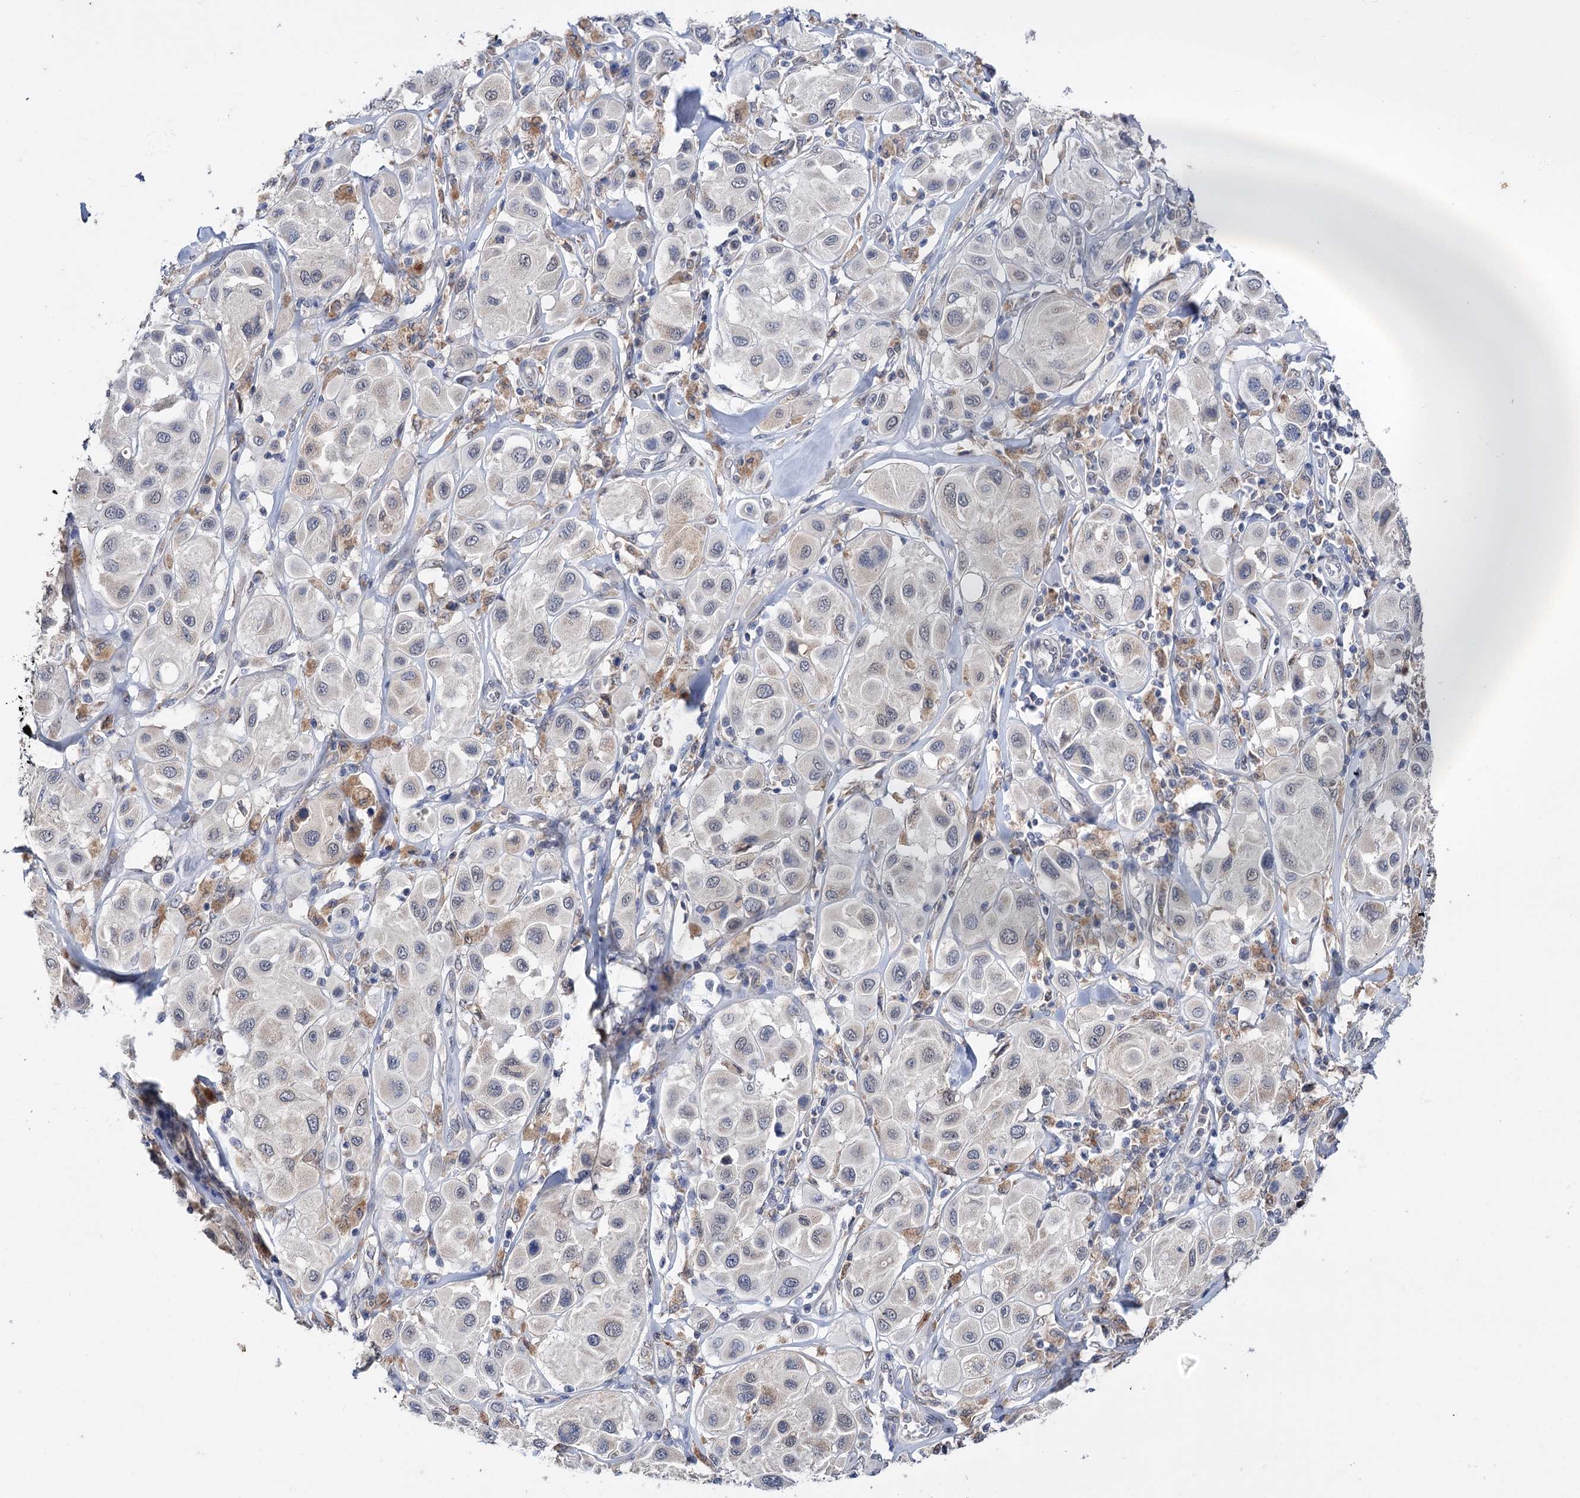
{"staining": {"intensity": "negative", "quantity": "none", "location": "none"}, "tissue": "melanoma", "cell_type": "Tumor cells", "image_type": "cancer", "snomed": [{"axis": "morphology", "description": "Malignant melanoma, Metastatic site"}, {"axis": "topography", "description": "Skin"}], "caption": "Immunohistochemical staining of human malignant melanoma (metastatic site) exhibits no significant staining in tumor cells.", "gene": "CLPB", "patient": {"sex": "male", "age": 41}}